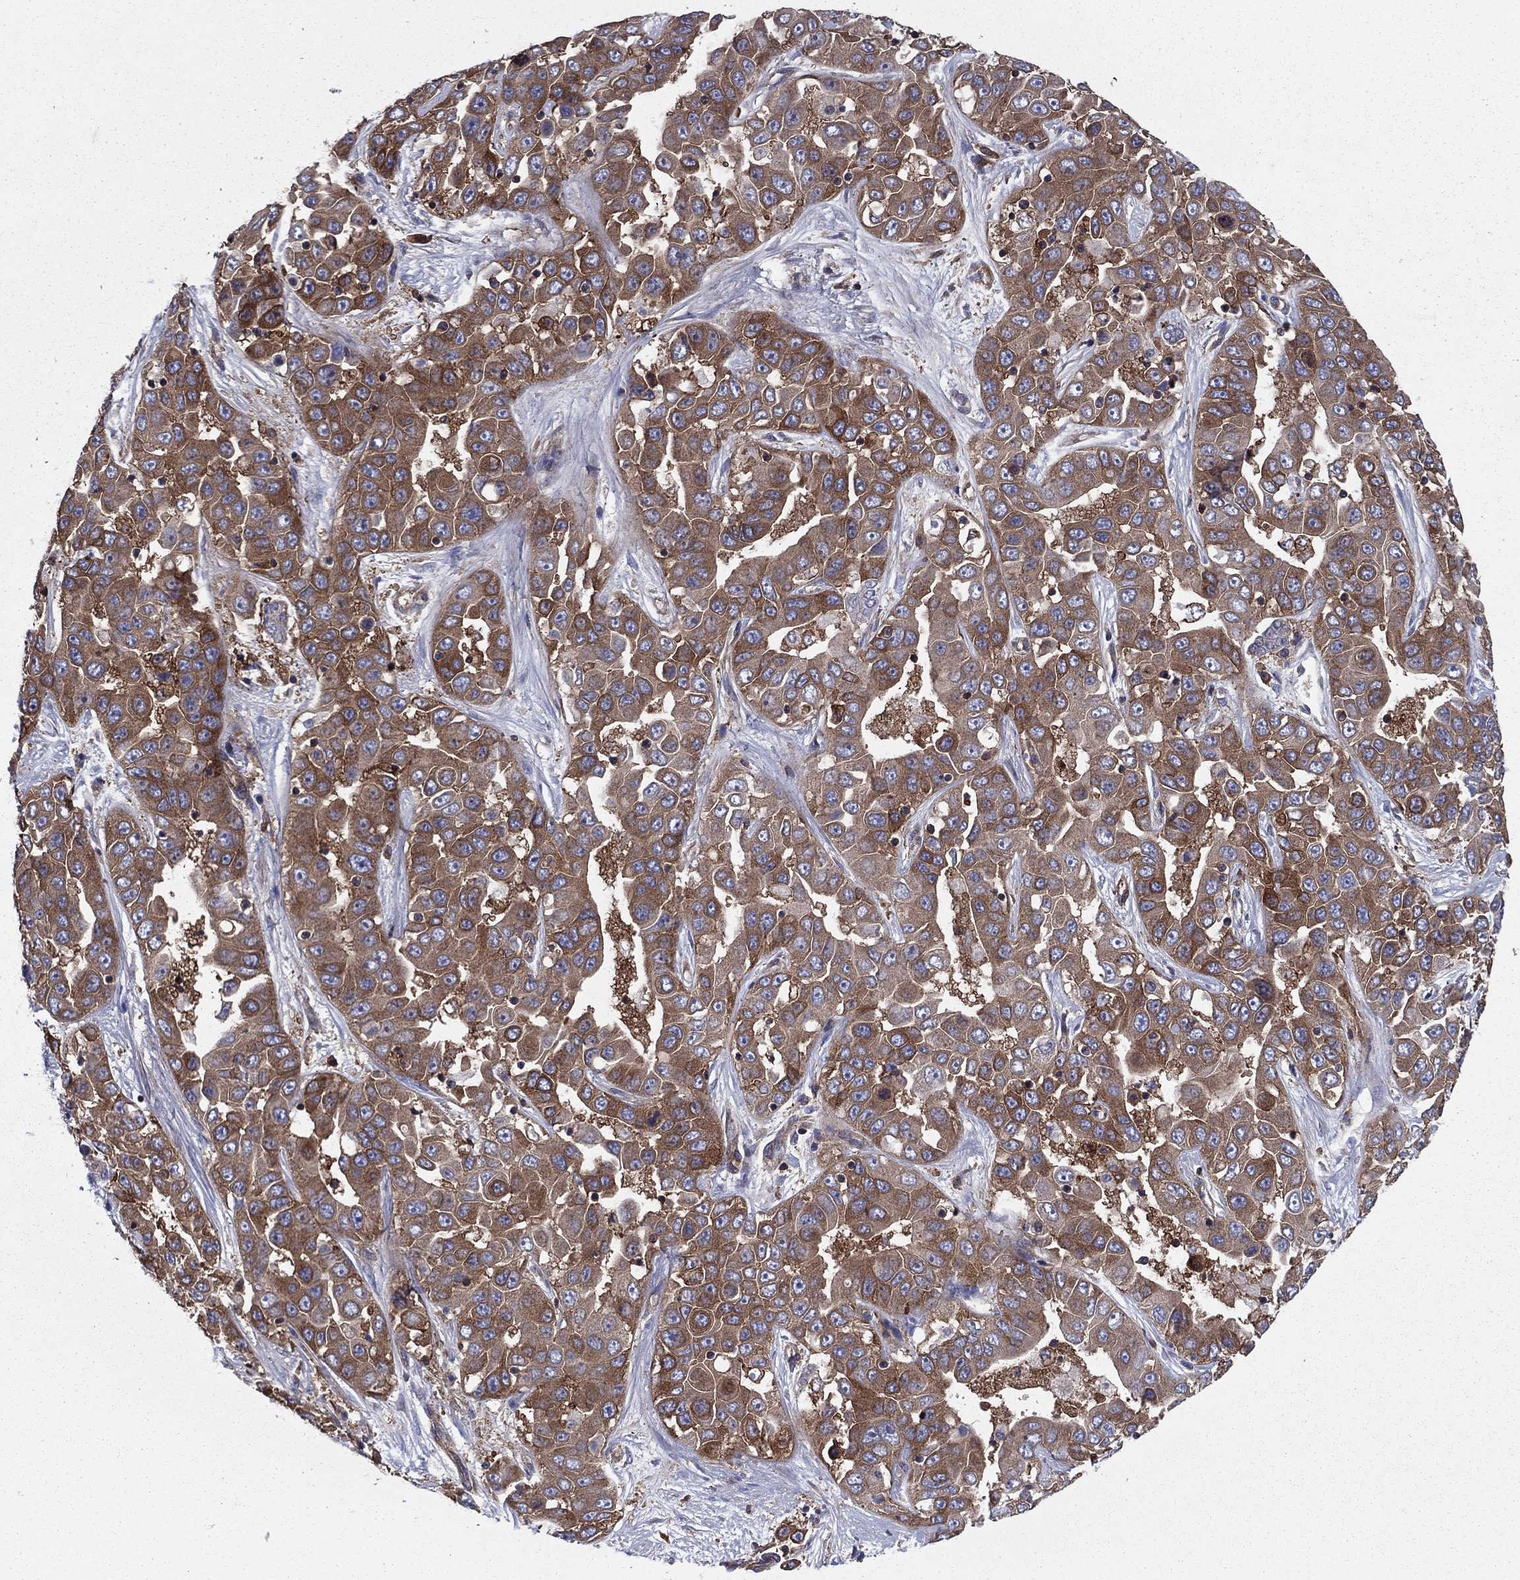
{"staining": {"intensity": "strong", "quantity": "25%-75%", "location": "cytoplasmic/membranous"}, "tissue": "liver cancer", "cell_type": "Tumor cells", "image_type": "cancer", "snomed": [{"axis": "morphology", "description": "Cholangiocarcinoma"}, {"axis": "topography", "description": "Liver"}], "caption": "This micrograph demonstrates IHC staining of liver cancer, with high strong cytoplasmic/membranous staining in about 25%-75% of tumor cells.", "gene": "EHBP1L1", "patient": {"sex": "female", "age": 52}}